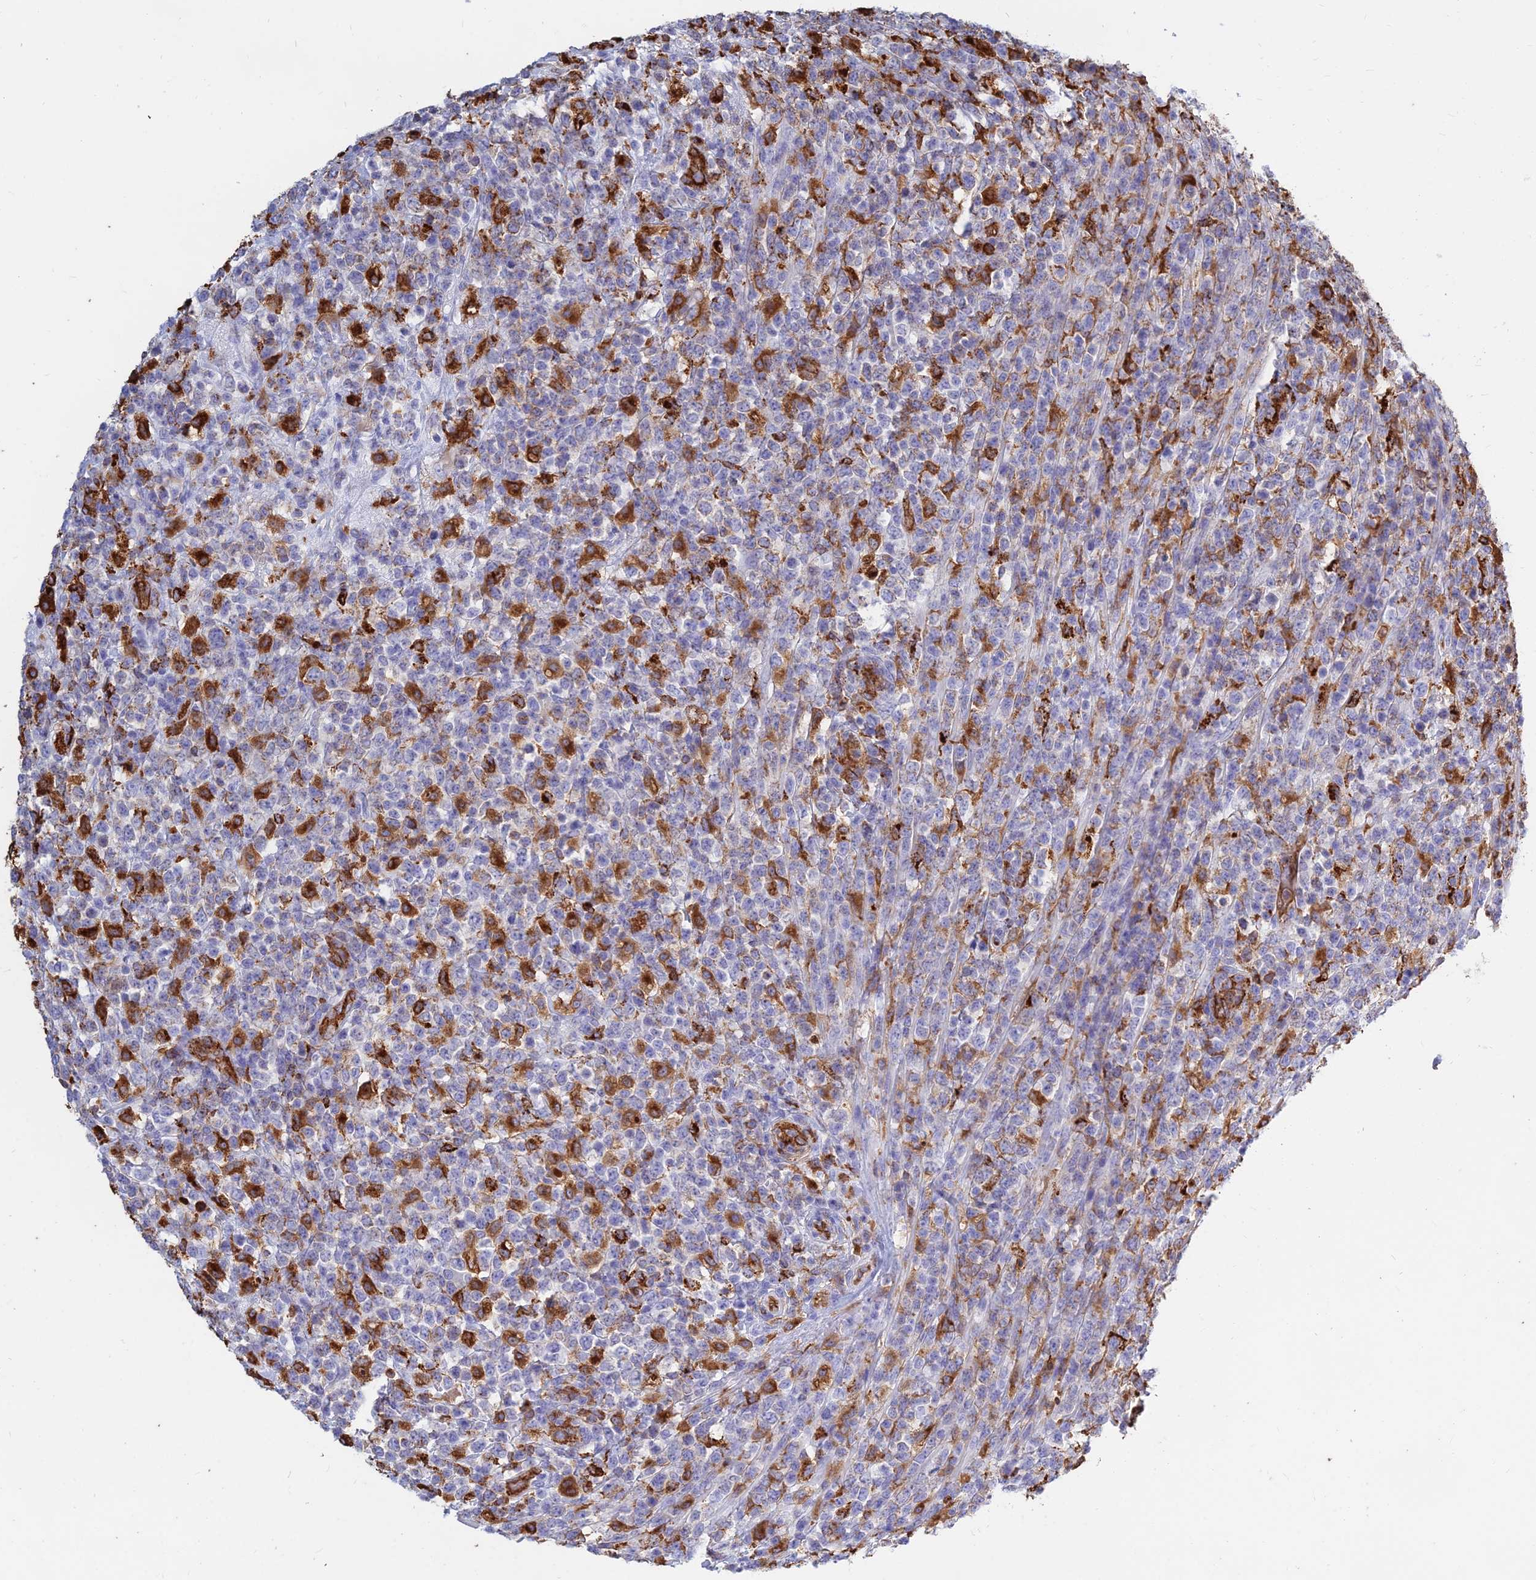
{"staining": {"intensity": "strong", "quantity": "<25%", "location": "cytoplasmic/membranous"}, "tissue": "lymphoma", "cell_type": "Tumor cells", "image_type": "cancer", "snomed": [{"axis": "morphology", "description": "Malignant lymphoma, non-Hodgkin's type, High grade"}, {"axis": "topography", "description": "Colon"}], "caption": "Strong cytoplasmic/membranous positivity for a protein is identified in approximately <25% of tumor cells of malignant lymphoma, non-Hodgkin's type (high-grade) using immunohistochemistry.", "gene": "HLA-DRB1", "patient": {"sex": "female", "age": 53}}